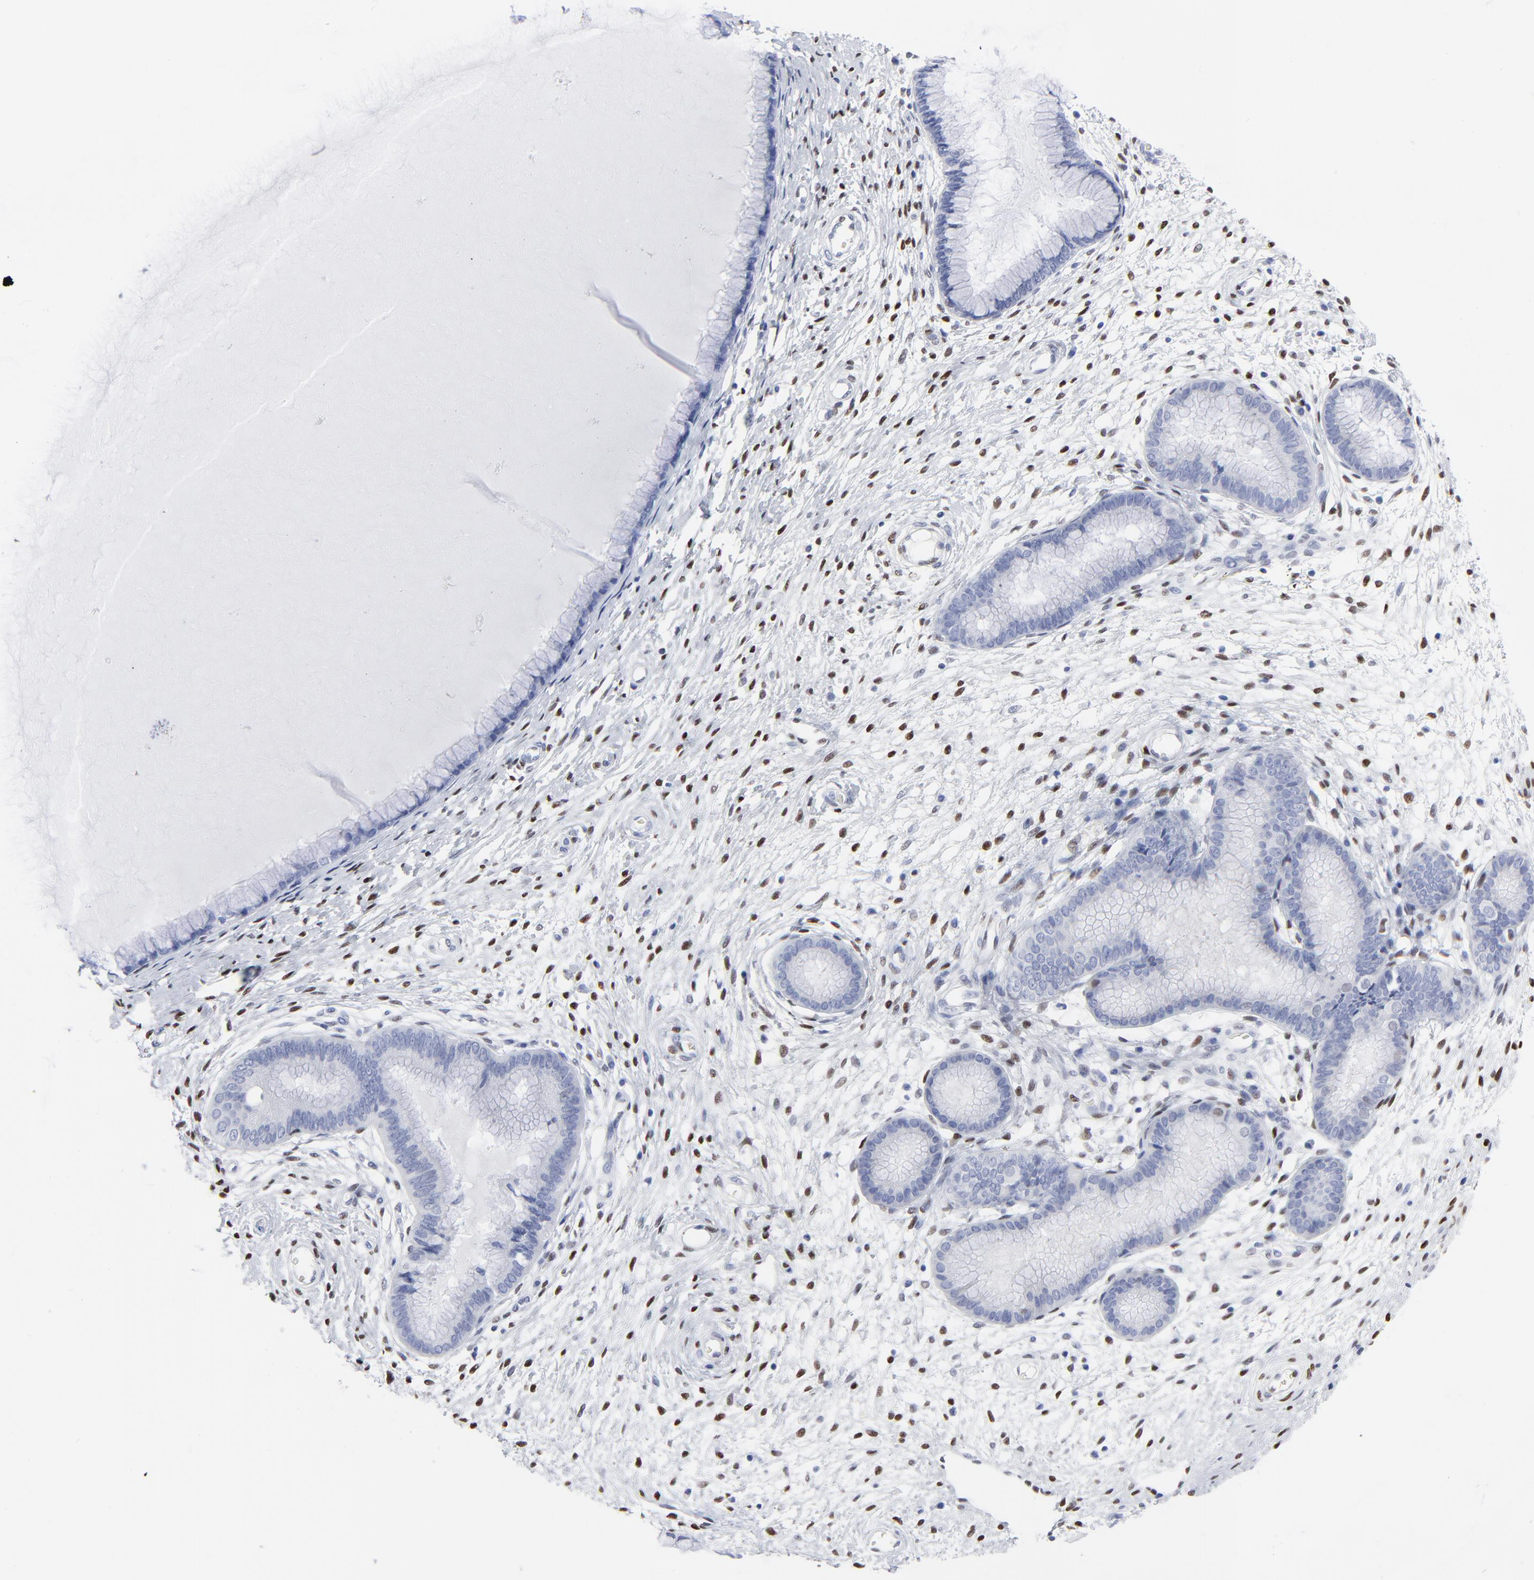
{"staining": {"intensity": "weak", "quantity": "<25%", "location": "nuclear"}, "tissue": "cervix", "cell_type": "Glandular cells", "image_type": "normal", "snomed": [{"axis": "morphology", "description": "Normal tissue, NOS"}, {"axis": "topography", "description": "Cervix"}], "caption": "An immunohistochemistry histopathology image of unremarkable cervix is shown. There is no staining in glandular cells of cervix.", "gene": "JUN", "patient": {"sex": "female", "age": 55}}